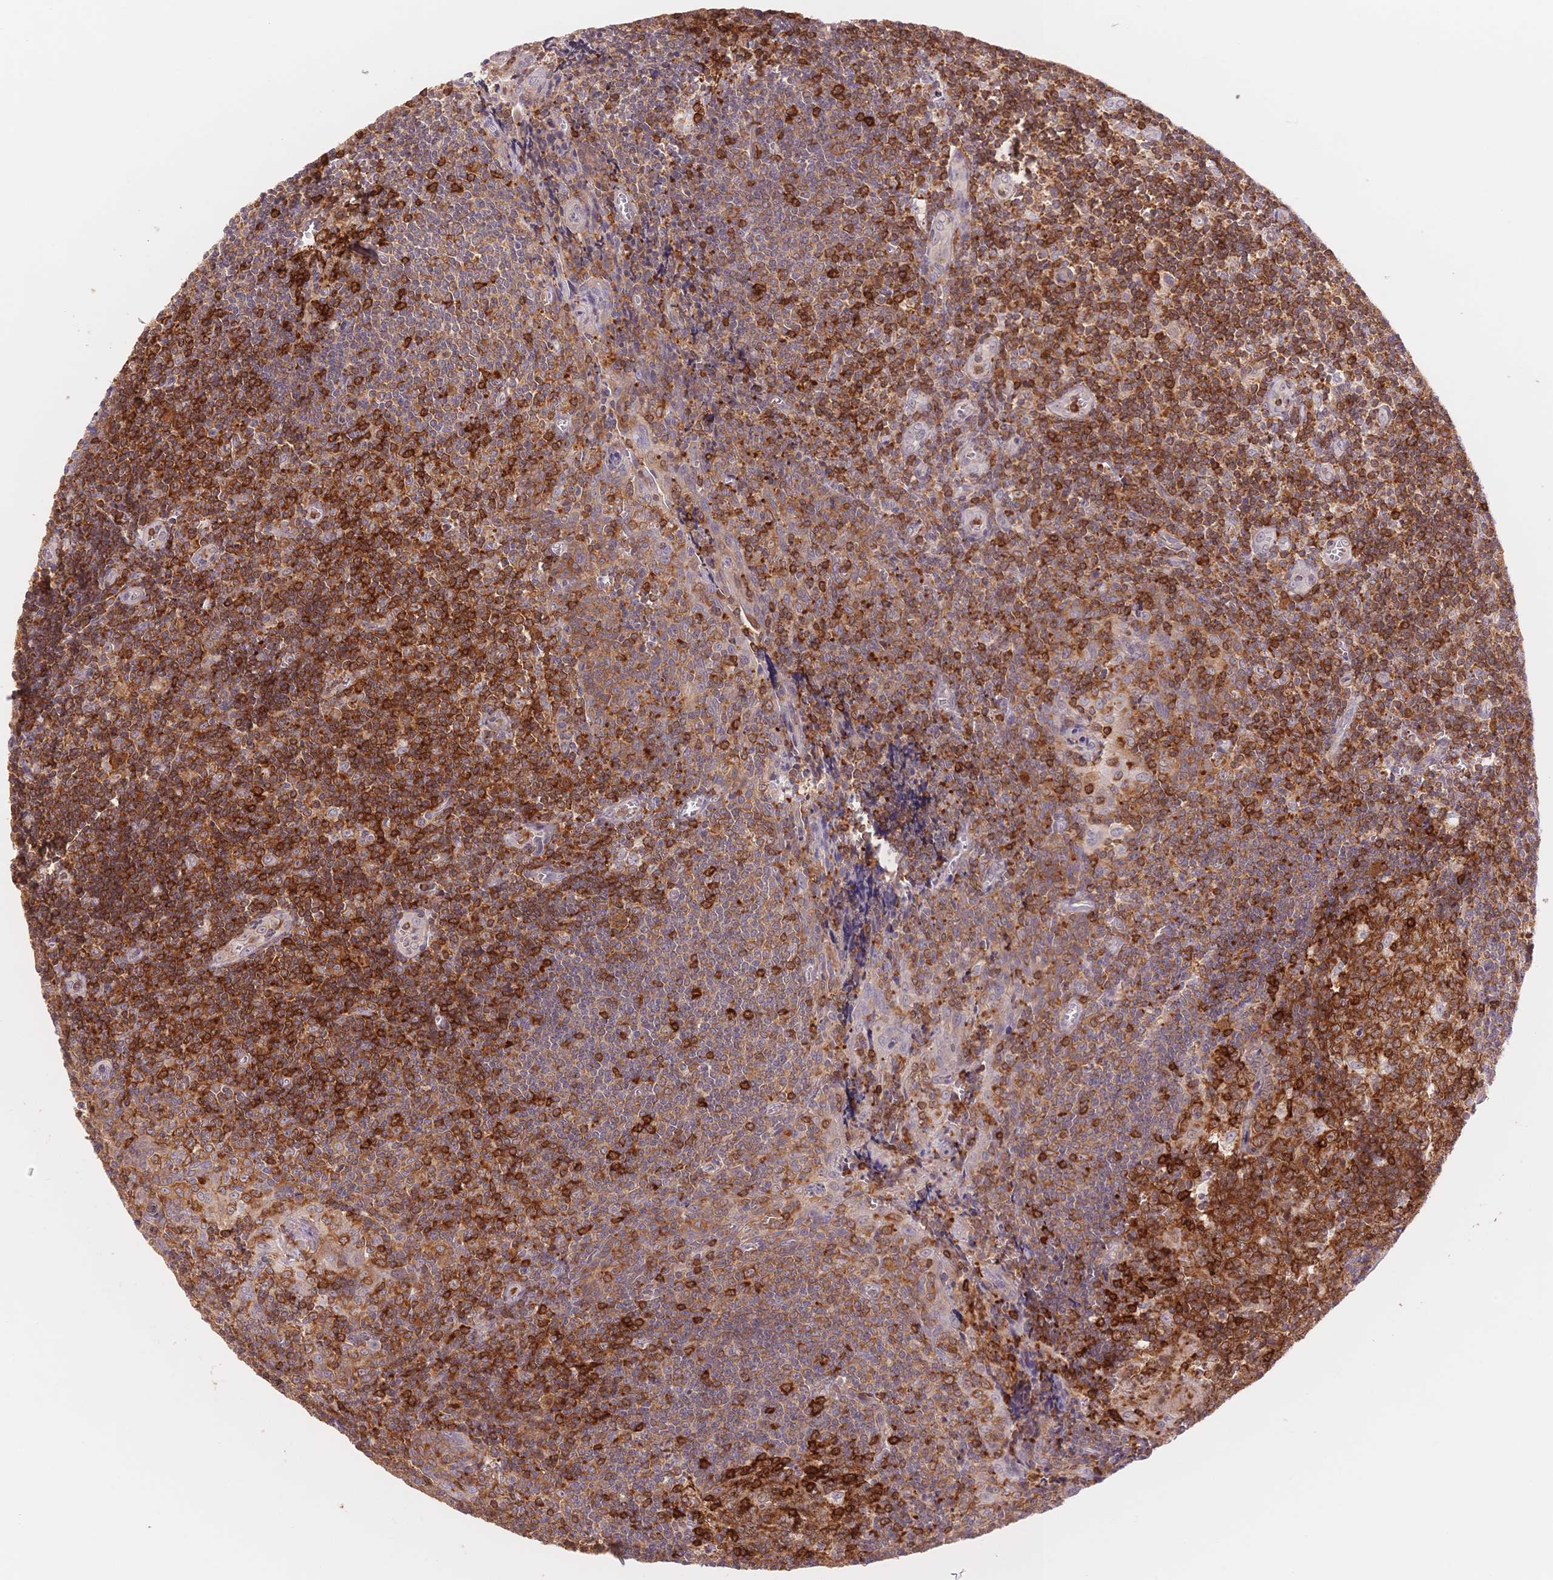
{"staining": {"intensity": "strong", "quantity": ">75%", "location": "cytoplasmic/membranous"}, "tissue": "tonsil", "cell_type": "Germinal center cells", "image_type": "normal", "snomed": [{"axis": "morphology", "description": "Normal tissue, NOS"}, {"axis": "morphology", "description": "Inflammation, NOS"}, {"axis": "topography", "description": "Tonsil"}], "caption": "Strong cytoplasmic/membranous protein staining is identified in about >75% of germinal center cells in tonsil. (Brightfield microscopy of DAB IHC at high magnification).", "gene": "STK39", "patient": {"sex": "female", "age": 31}}